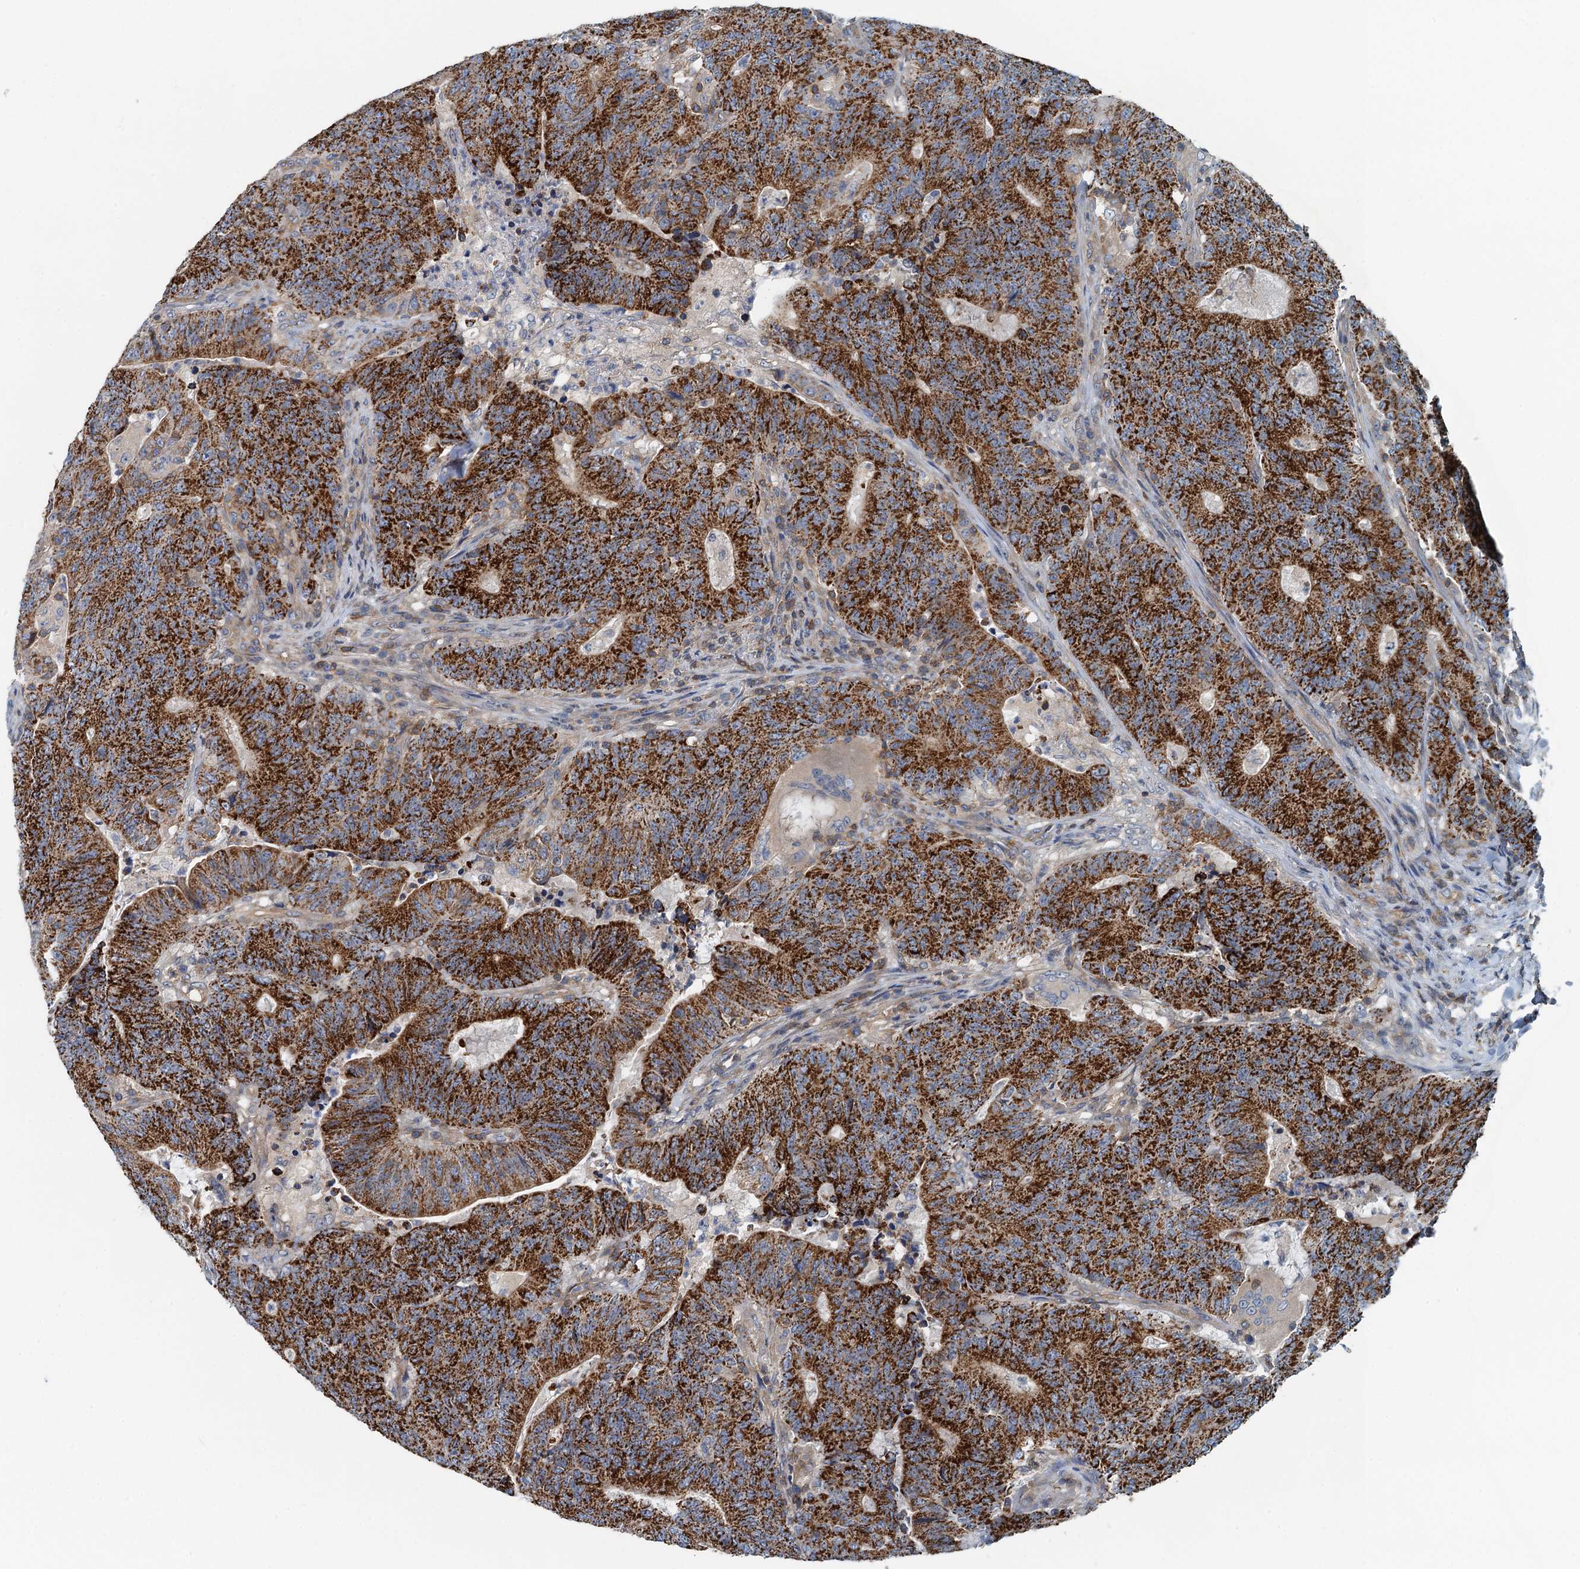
{"staining": {"intensity": "strong", "quantity": ">75%", "location": "cytoplasmic/membranous"}, "tissue": "colorectal cancer", "cell_type": "Tumor cells", "image_type": "cancer", "snomed": [{"axis": "morphology", "description": "Adenocarcinoma, NOS"}, {"axis": "topography", "description": "Colon"}], "caption": "Protein expression analysis of adenocarcinoma (colorectal) reveals strong cytoplasmic/membranous expression in approximately >75% of tumor cells. (Stains: DAB (3,3'-diaminobenzidine) in brown, nuclei in blue, Microscopy: brightfield microscopy at high magnification).", "gene": "ROGDI", "patient": {"sex": "female", "age": 75}}